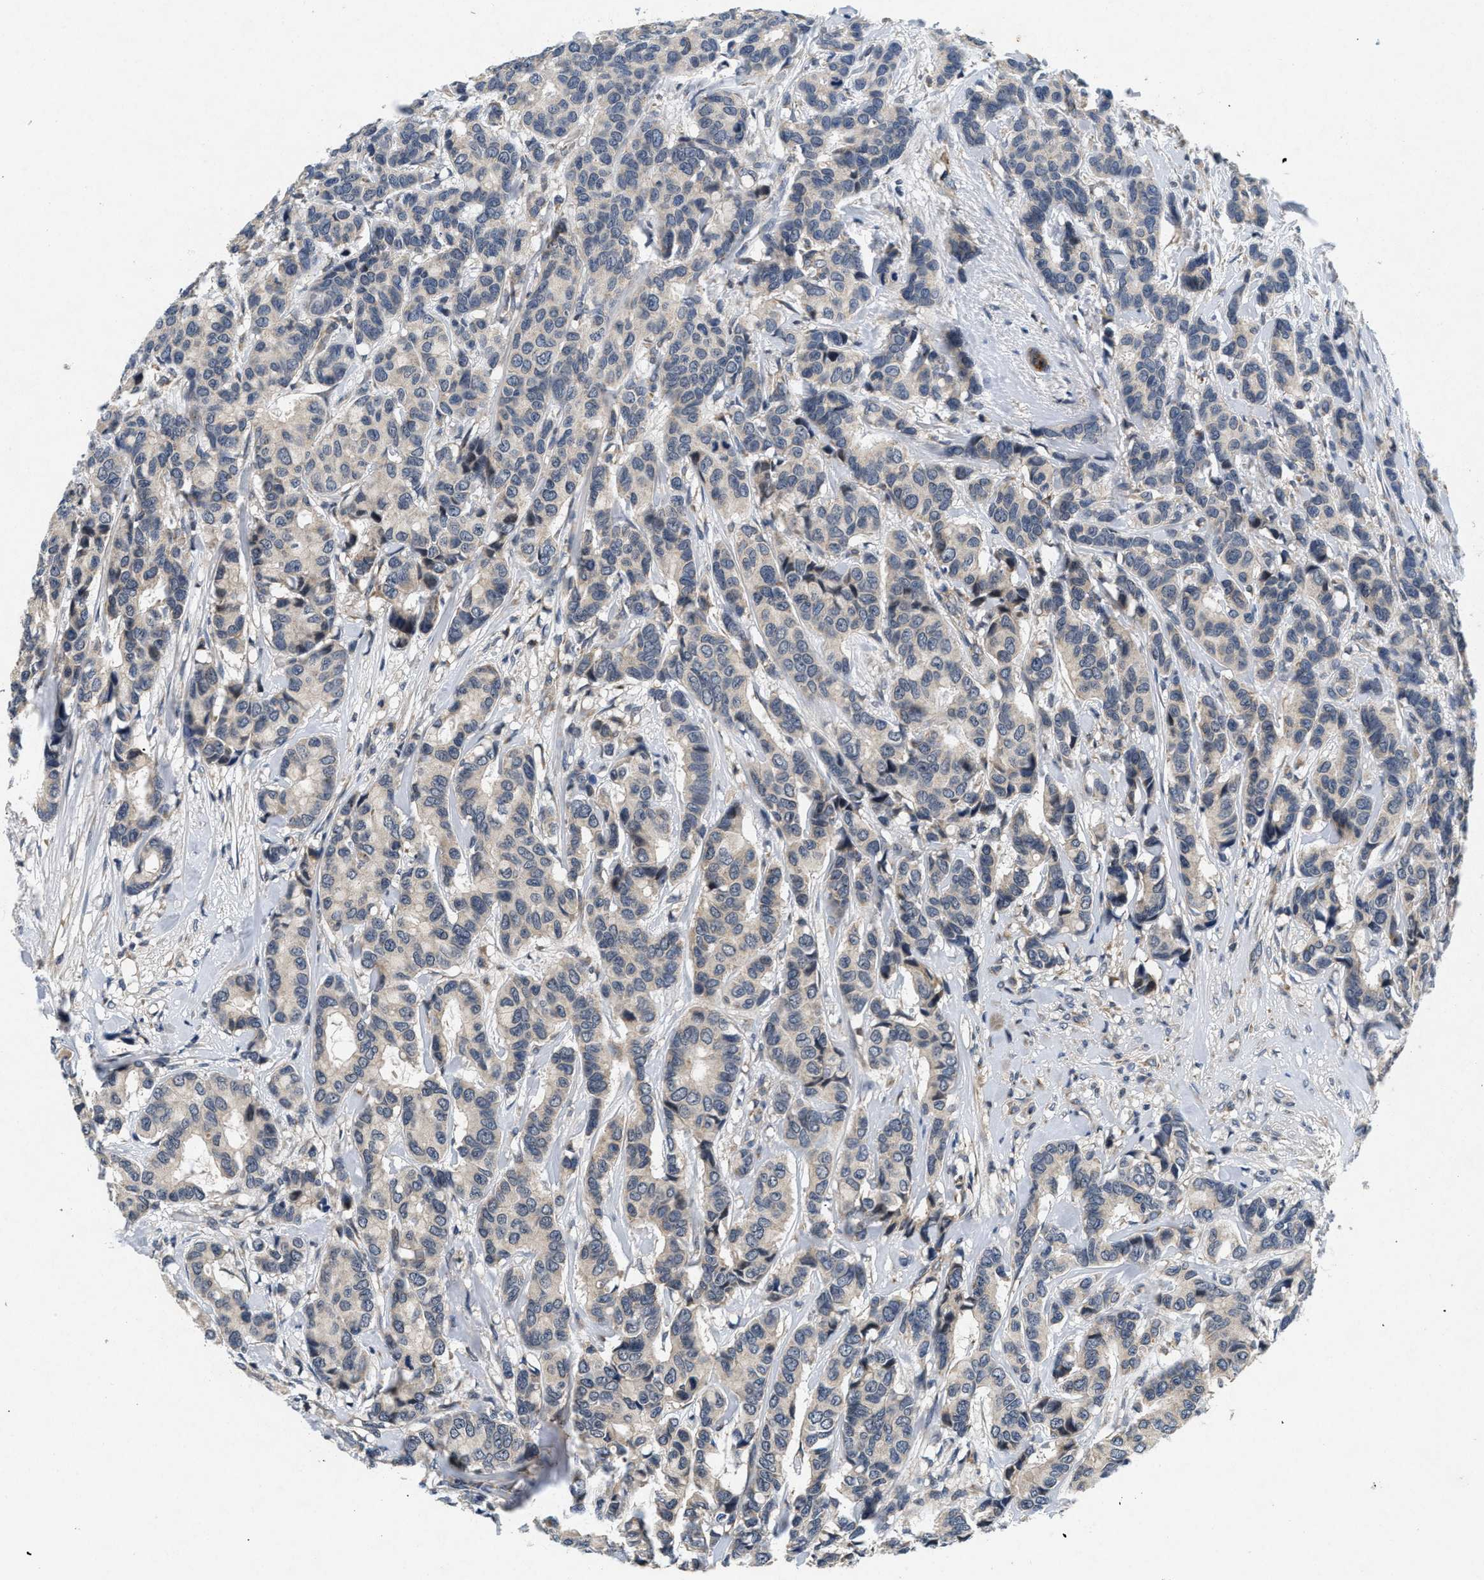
{"staining": {"intensity": "negative", "quantity": "none", "location": "none"}, "tissue": "breast cancer", "cell_type": "Tumor cells", "image_type": "cancer", "snomed": [{"axis": "morphology", "description": "Duct carcinoma"}, {"axis": "topography", "description": "Breast"}], "caption": "The photomicrograph displays no staining of tumor cells in breast cancer.", "gene": "PDP1", "patient": {"sex": "female", "age": 87}}